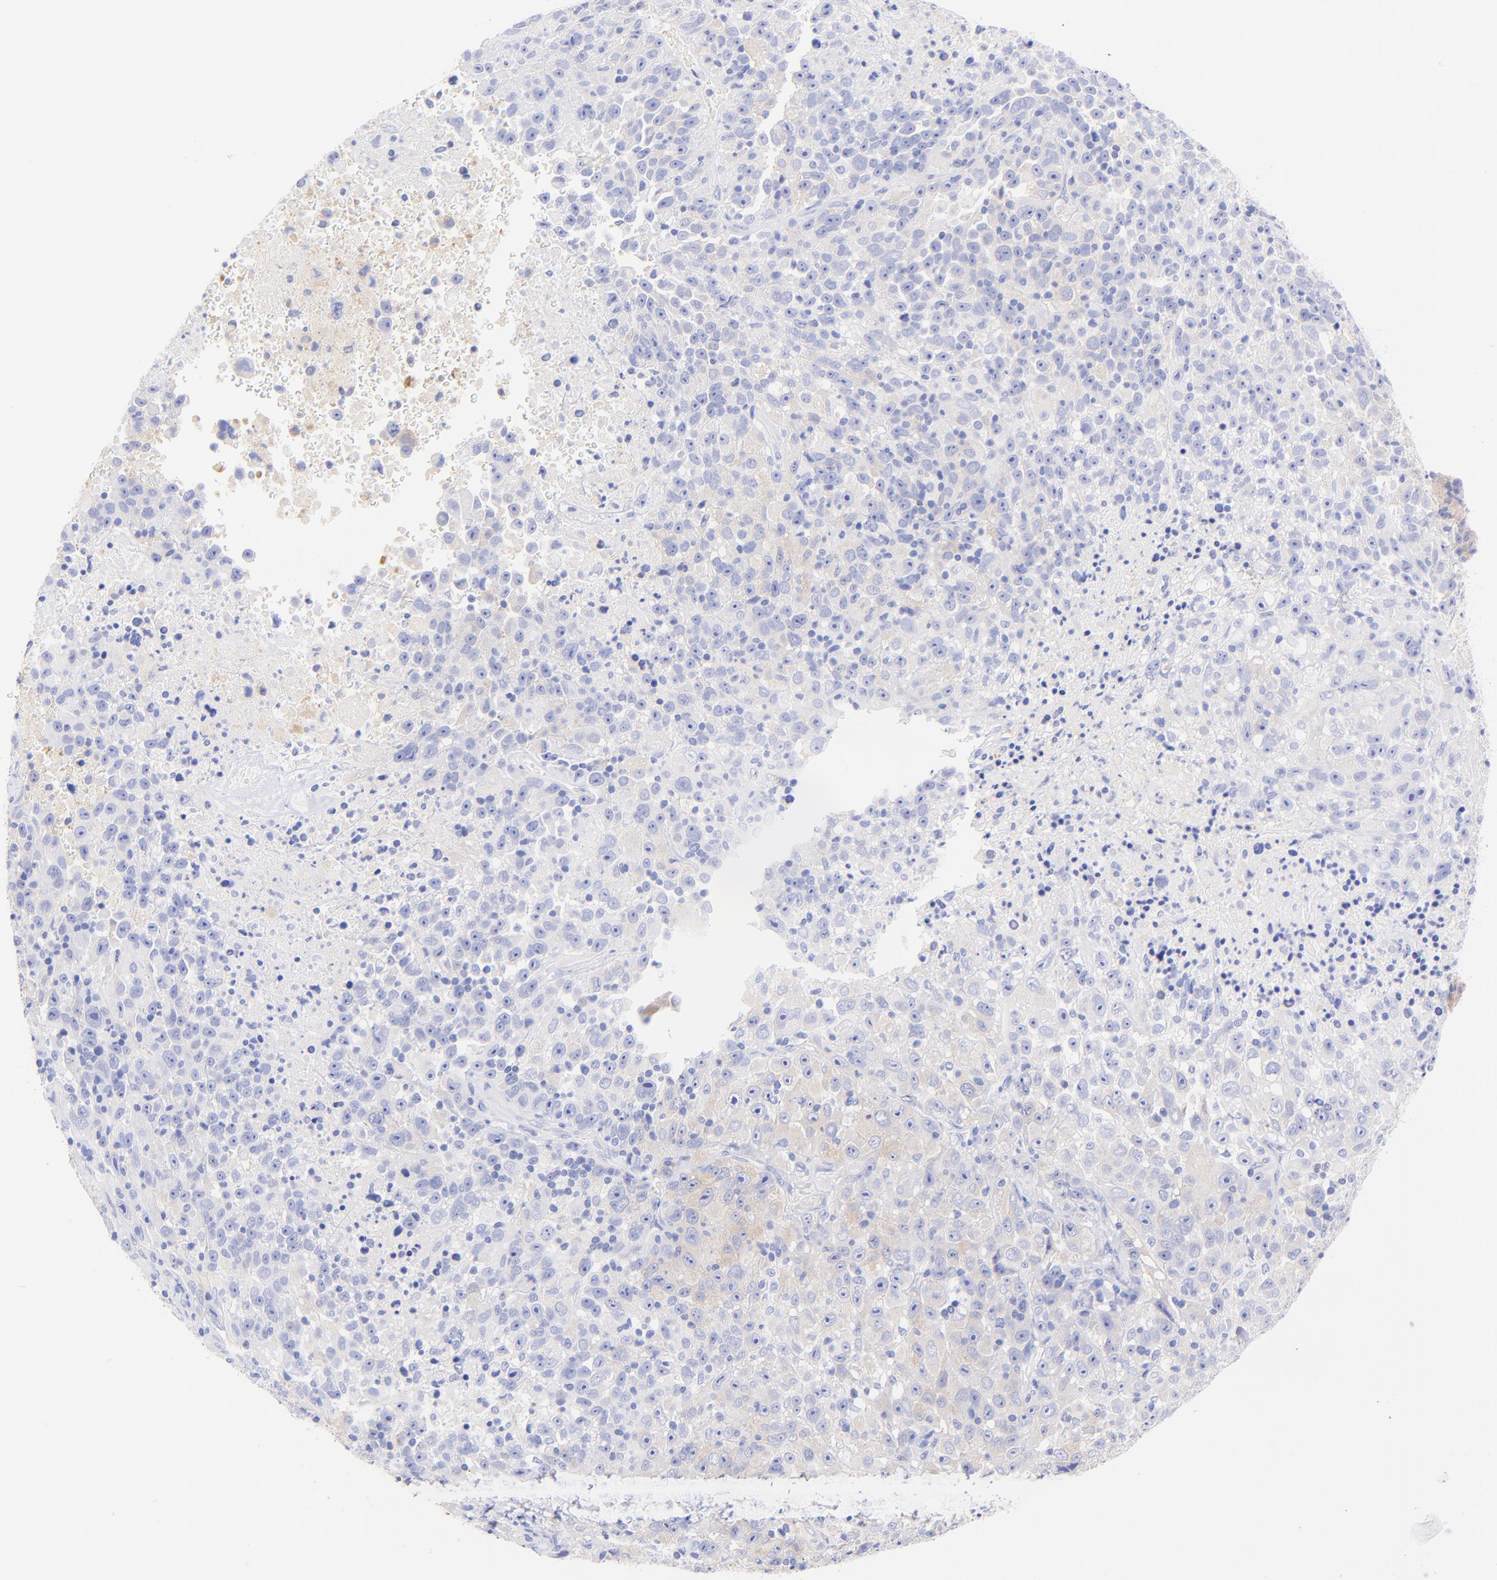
{"staining": {"intensity": "weak", "quantity": "25%-75%", "location": "cytoplasmic/membranous"}, "tissue": "melanoma", "cell_type": "Tumor cells", "image_type": "cancer", "snomed": [{"axis": "morphology", "description": "Malignant melanoma, Metastatic site"}, {"axis": "topography", "description": "Cerebral cortex"}], "caption": "Brown immunohistochemical staining in malignant melanoma (metastatic site) demonstrates weak cytoplasmic/membranous staining in about 25%-75% of tumor cells.", "gene": "GPHN", "patient": {"sex": "female", "age": 52}}